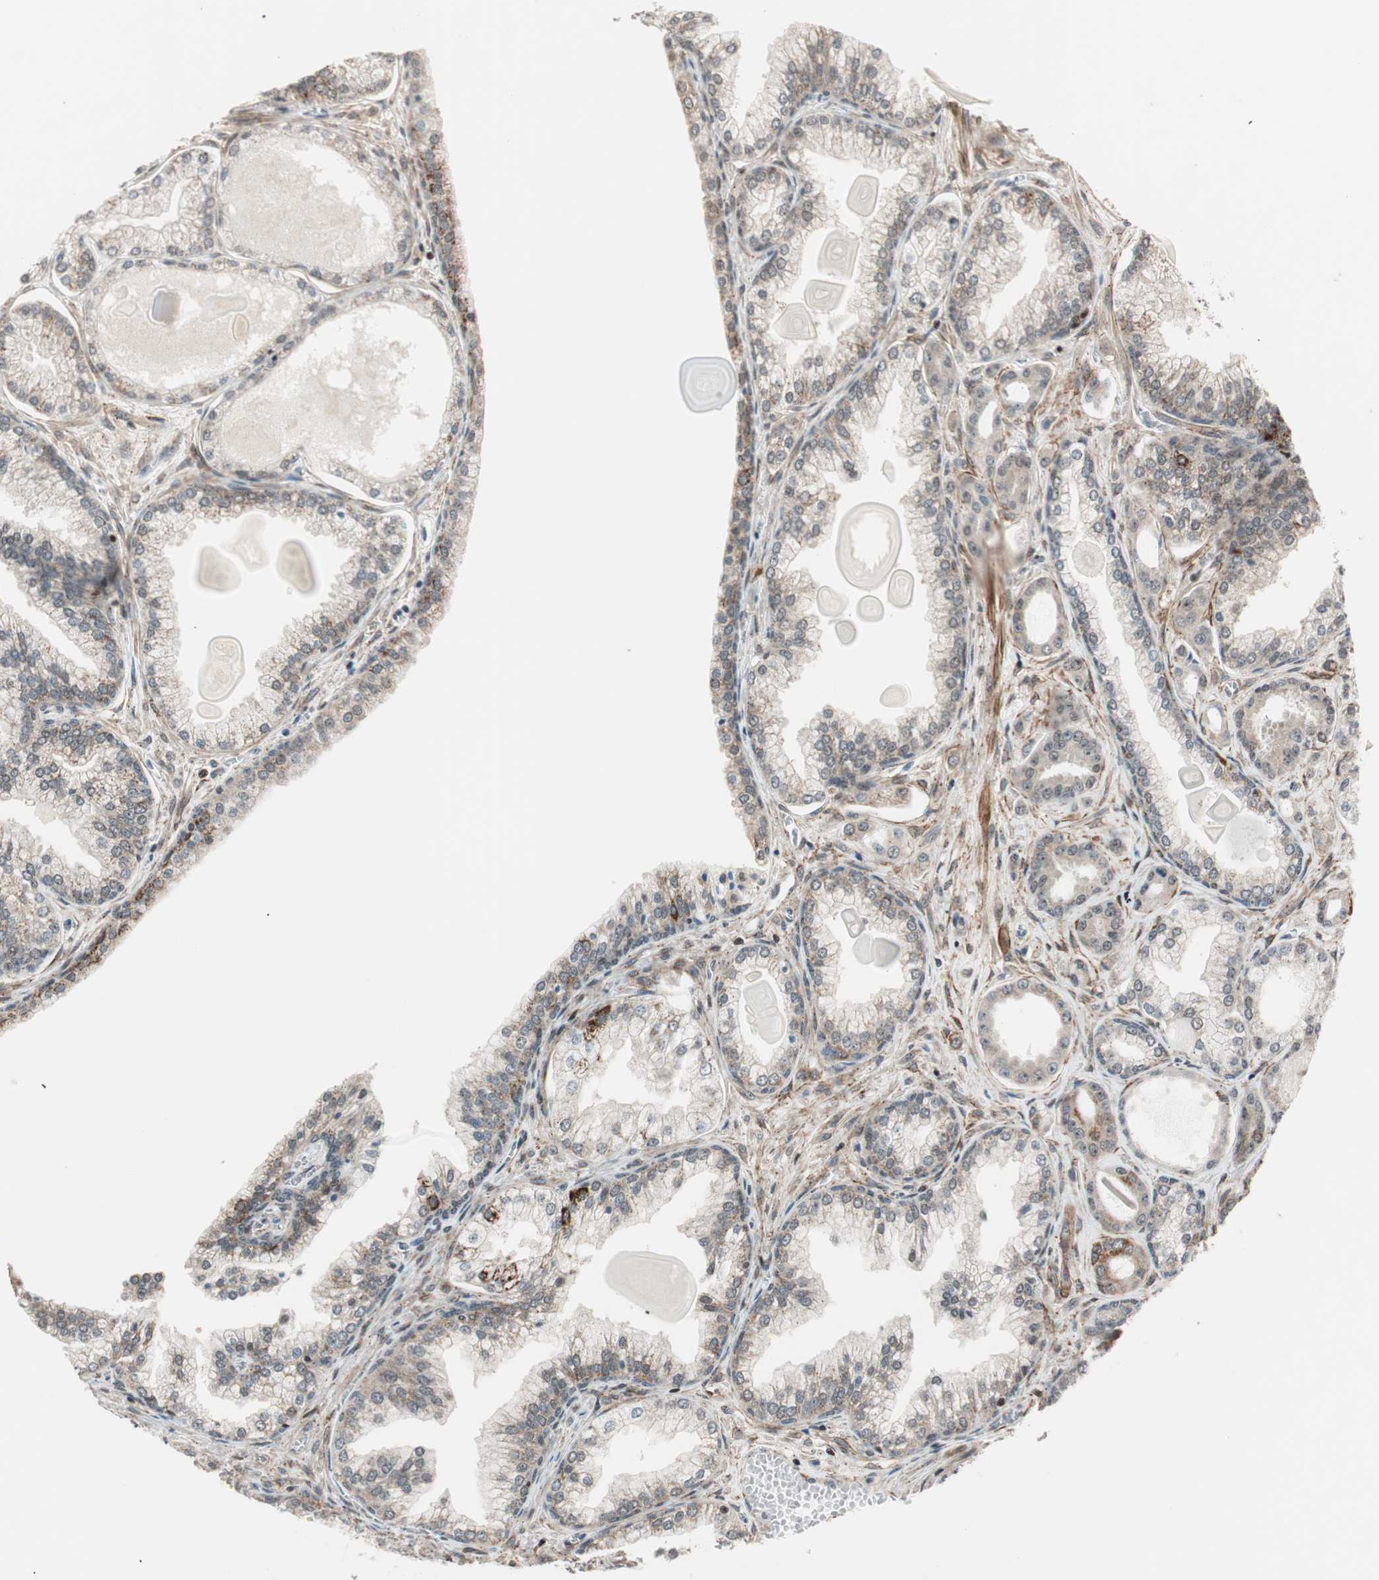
{"staining": {"intensity": "moderate", "quantity": ">75%", "location": "nuclear"}, "tissue": "prostate cancer", "cell_type": "Tumor cells", "image_type": "cancer", "snomed": [{"axis": "morphology", "description": "Adenocarcinoma, Low grade"}, {"axis": "topography", "description": "Prostate"}], "caption": "This micrograph reveals low-grade adenocarcinoma (prostate) stained with immunohistochemistry (IHC) to label a protein in brown. The nuclear of tumor cells show moderate positivity for the protein. Nuclei are counter-stained blue.", "gene": "CDK19", "patient": {"sex": "male", "age": 59}}